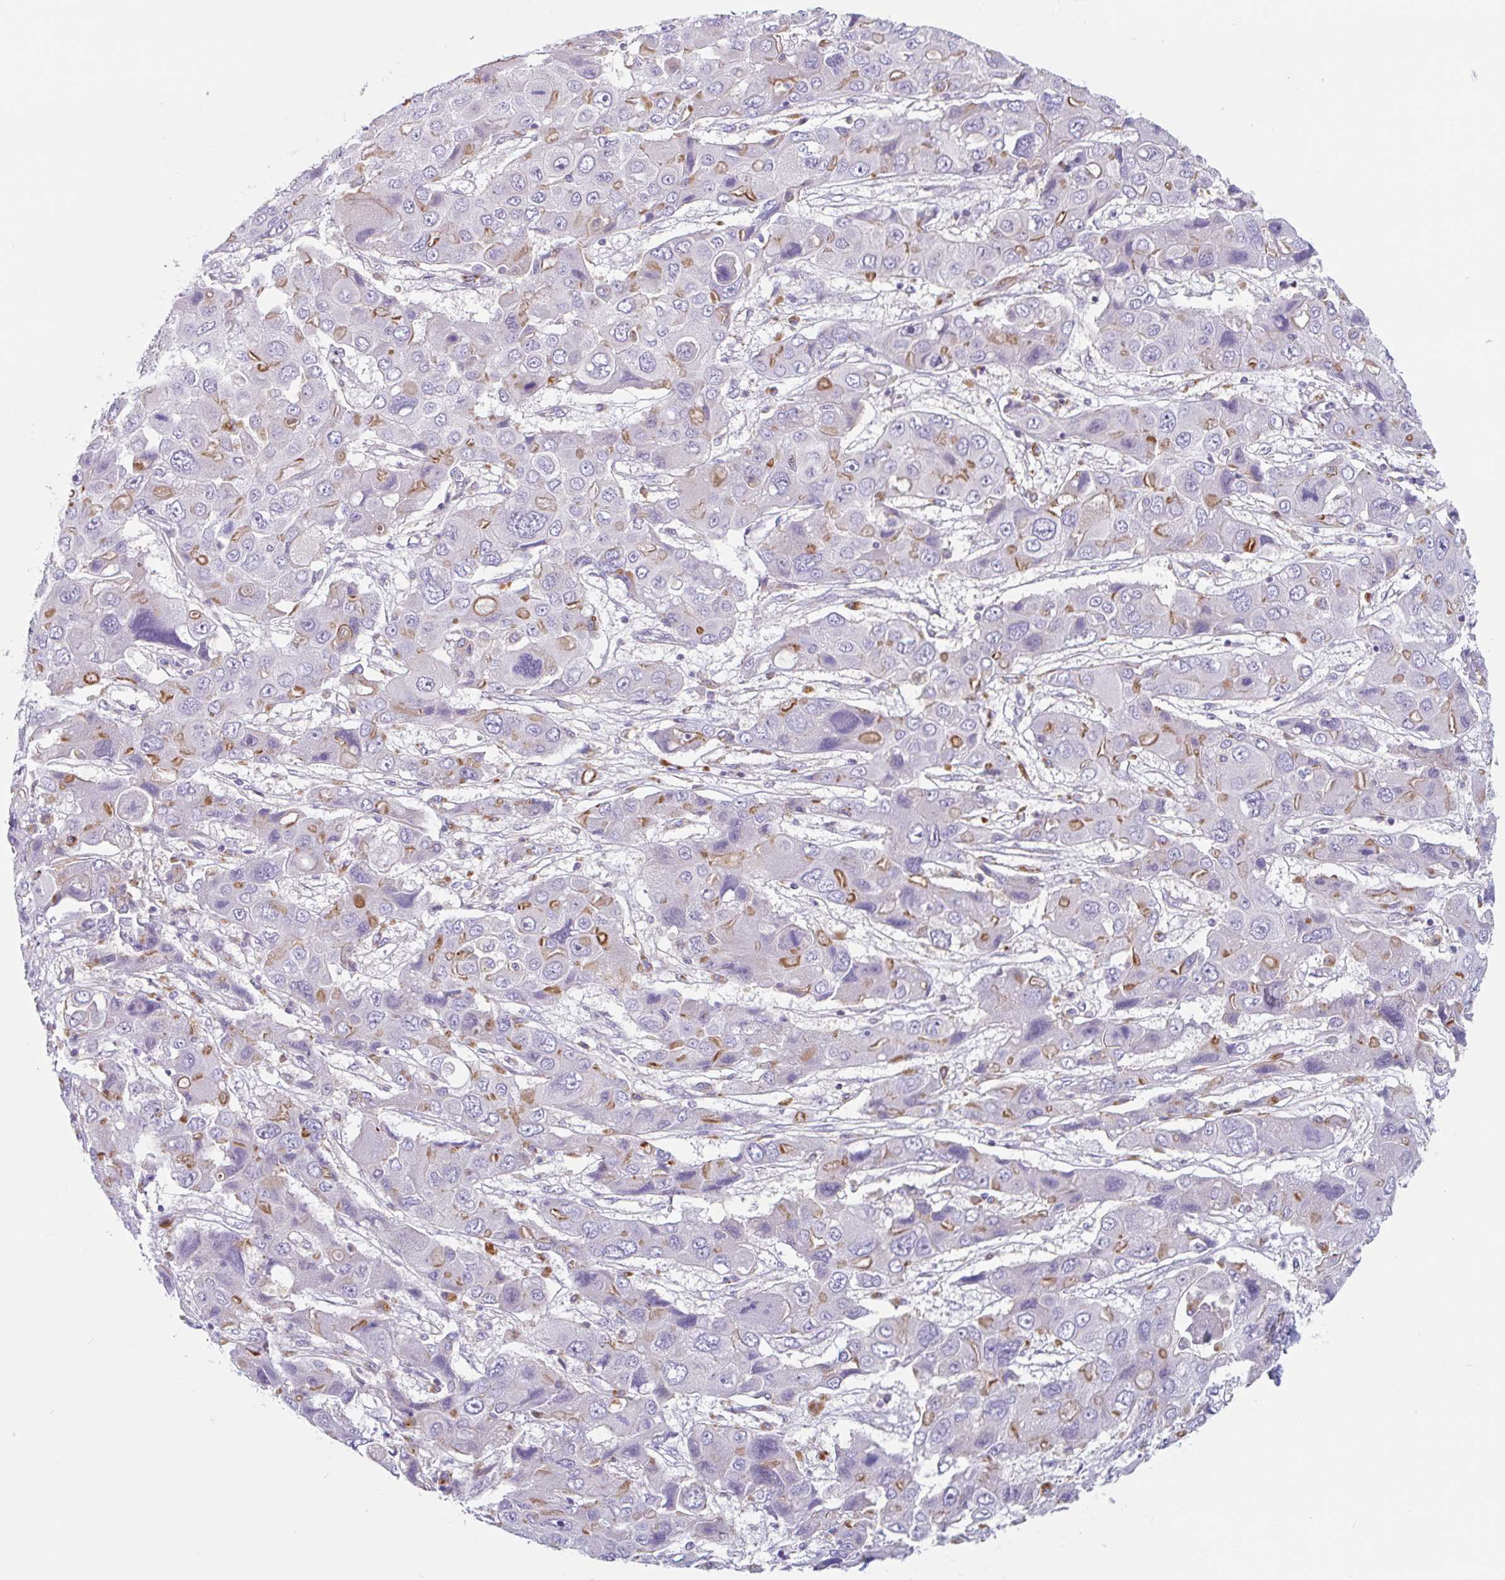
{"staining": {"intensity": "moderate", "quantity": "<25%", "location": "cytoplasmic/membranous"}, "tissue": "liver cancer", "cell_type": "Tumor cells", "image_type": "cancer", "snomed": [{"axis": "morphology", "description": "Cholangiocarcinoma"}, {"axis": "topography", "description": "Liver"}], "caption": "A micrograph of liver cholangiocarcinoma stained for a protein reveals moderate cytoplasmic/membranous brown staining in tumor cells.", "gene": "LENG9", "patient": {"sex": "male", "age": 67}}